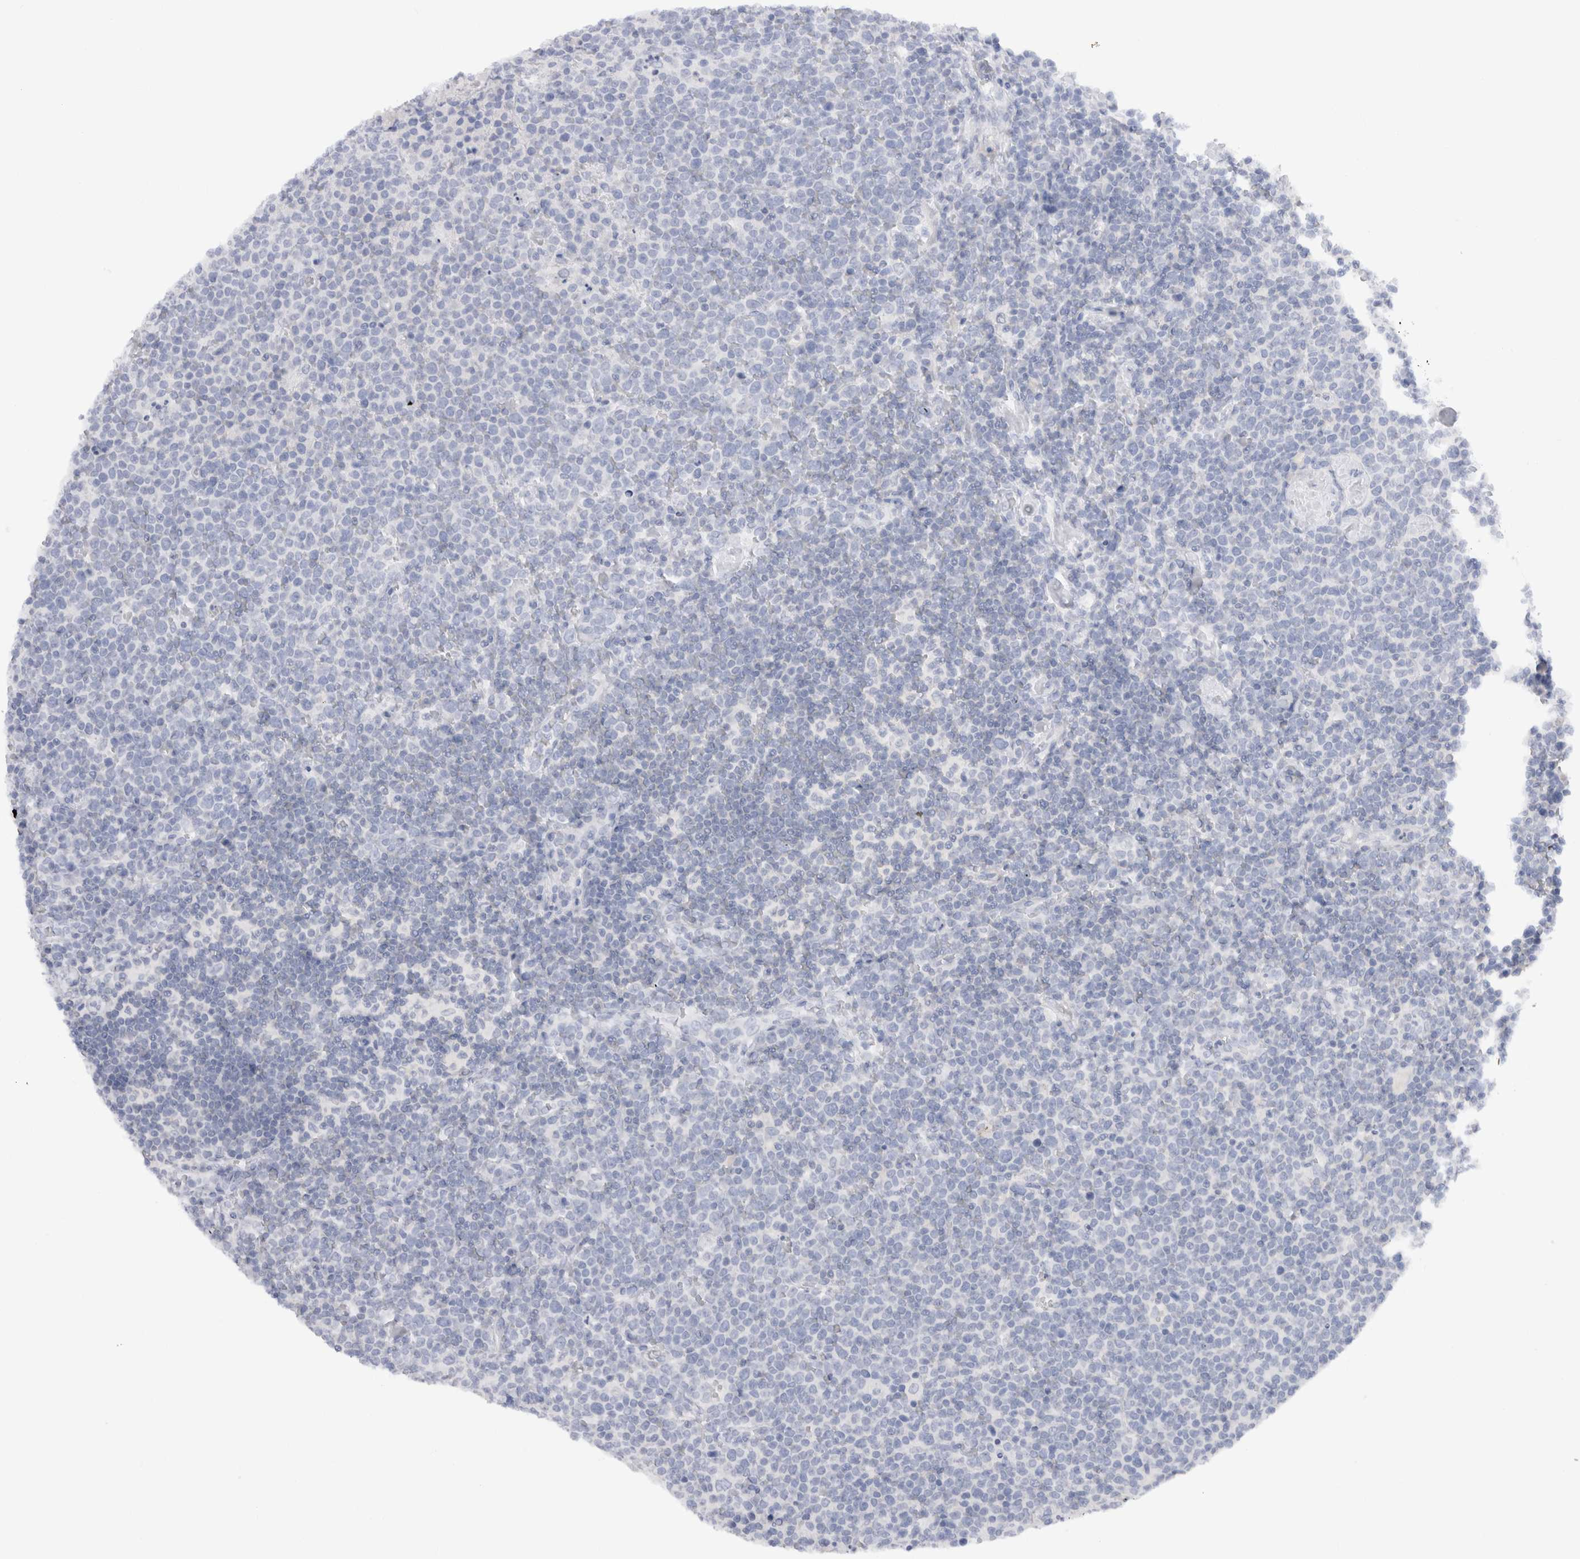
{"staining": {"intensity": "negative", "quantity": "none", "location": "none"}, "tissue": "lymphoma", "cell_type": "Tumor cells", "image_type": "cancer", "snomed": [{"axis": "morphology", "description": "Malignant lymphoma, non-Hodgkin's type, High grade"}, {"axis": "topography", "description": "Lymph node"}], "caption": "DAB (3,3'-diaminobenzidine) immunohistochemical staining of malignant lymphoma, non-Hodgkin's type (high-grade) displays no significant expression in tumor cells.", "gene": "C9orf50", "patient": {"sex": "male", "age": 61}}